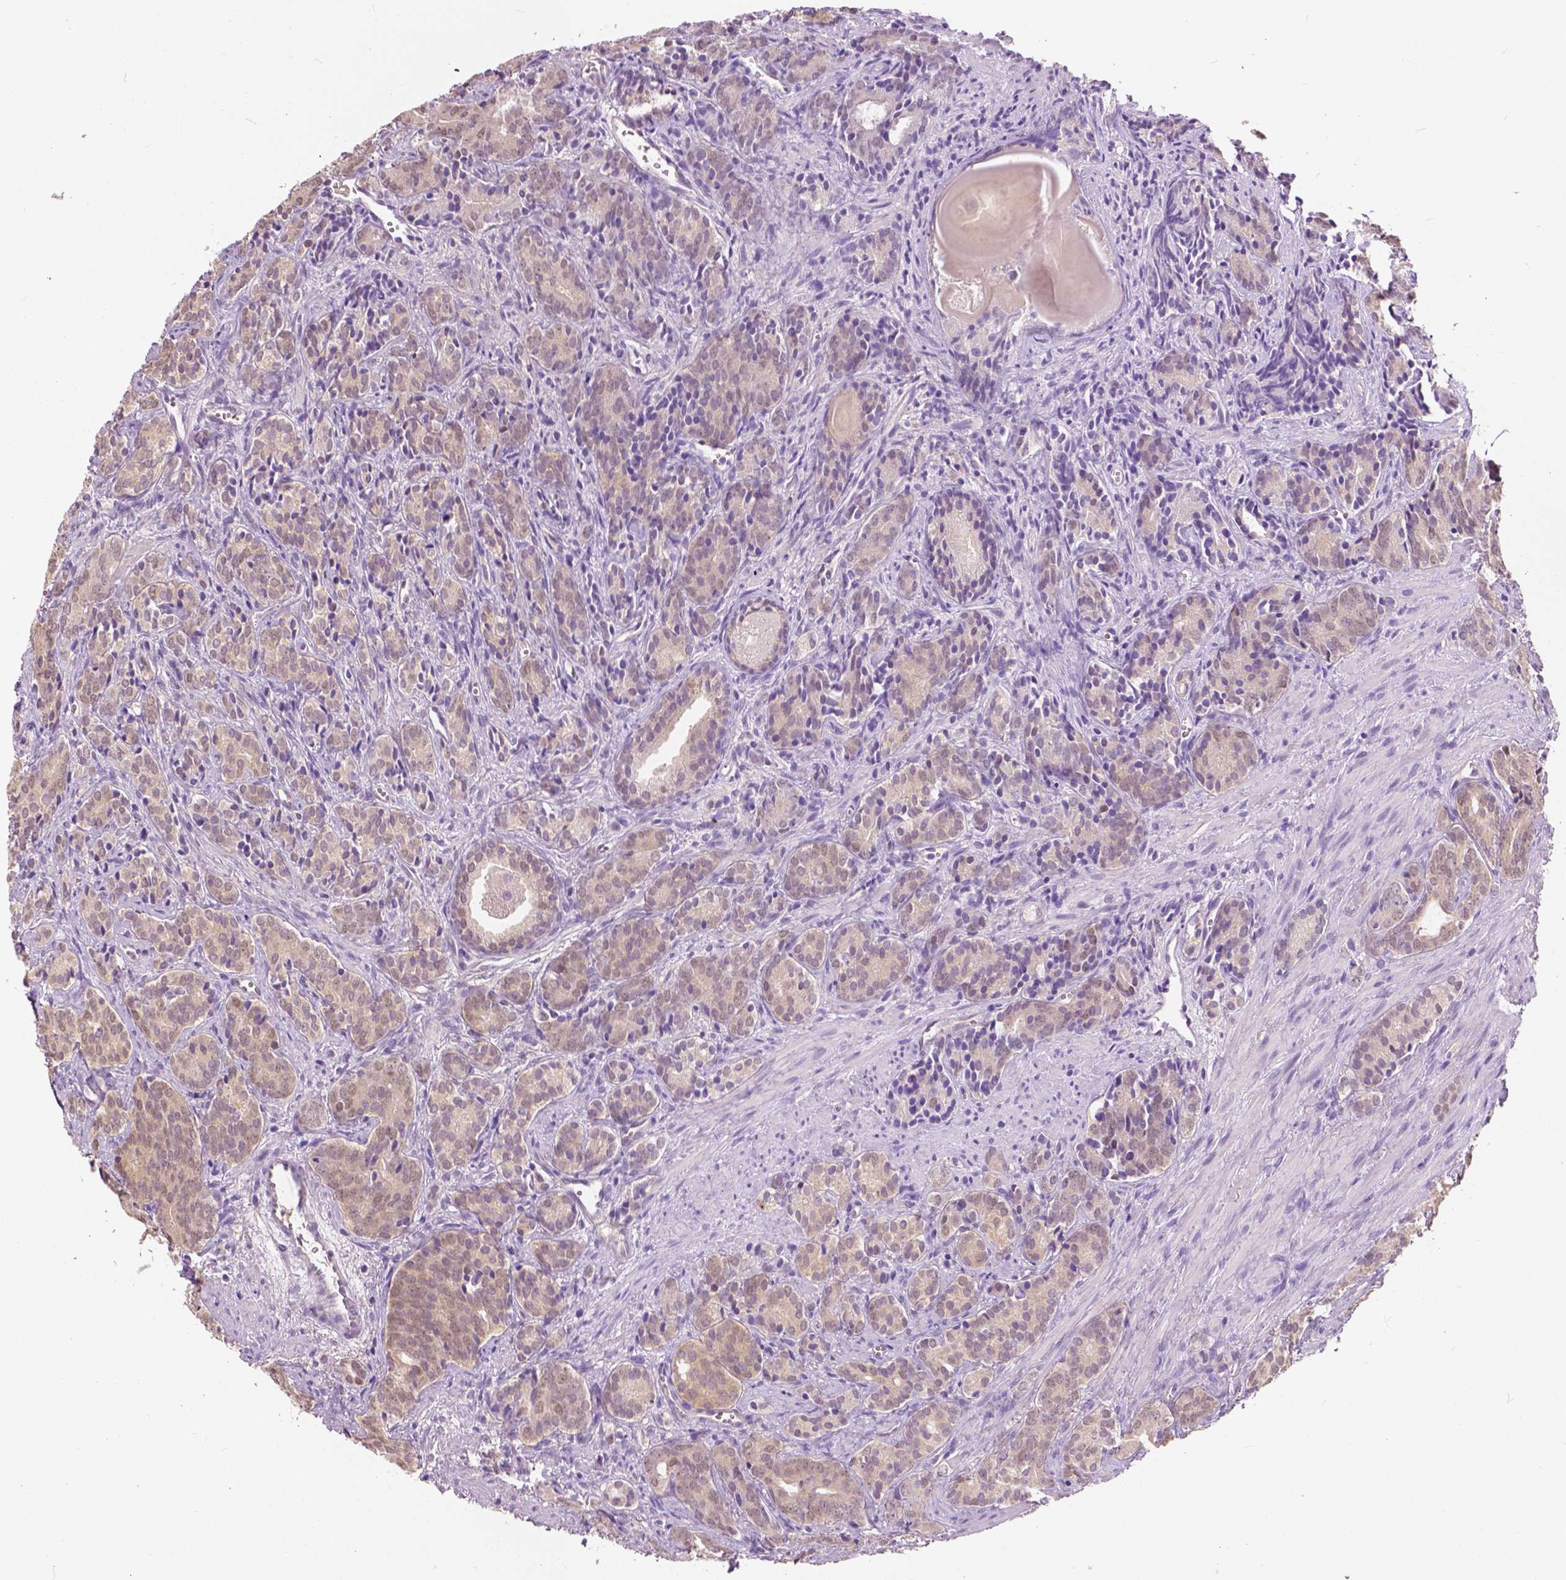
{"staining": {"intensity": "weak", "quantity": ">75%", "location": "nuclear"}, "tissue": "prostate cancer", "cell_type": "Tumor cells", "image_type": "cancer", "snomed": [{"axis": "morphology", "description": "Adenocarcinoma, High grade"}, {"axis": "topography", "description": "Prostate"}], "caption": "Immunohistochemical staining of human prostate adenocarcinoma (high-grade) demonstrates low levels of weak nuclear positivity in about >75% of tumor cells. The staining was performed using DAB (3,3'-diaminobenzidine), with brown indicating positive protein expression. Nuclei are stained blue with hematoxylin.", "gene": "TKFC", "patient": {"sex": "male", "age": 84}}